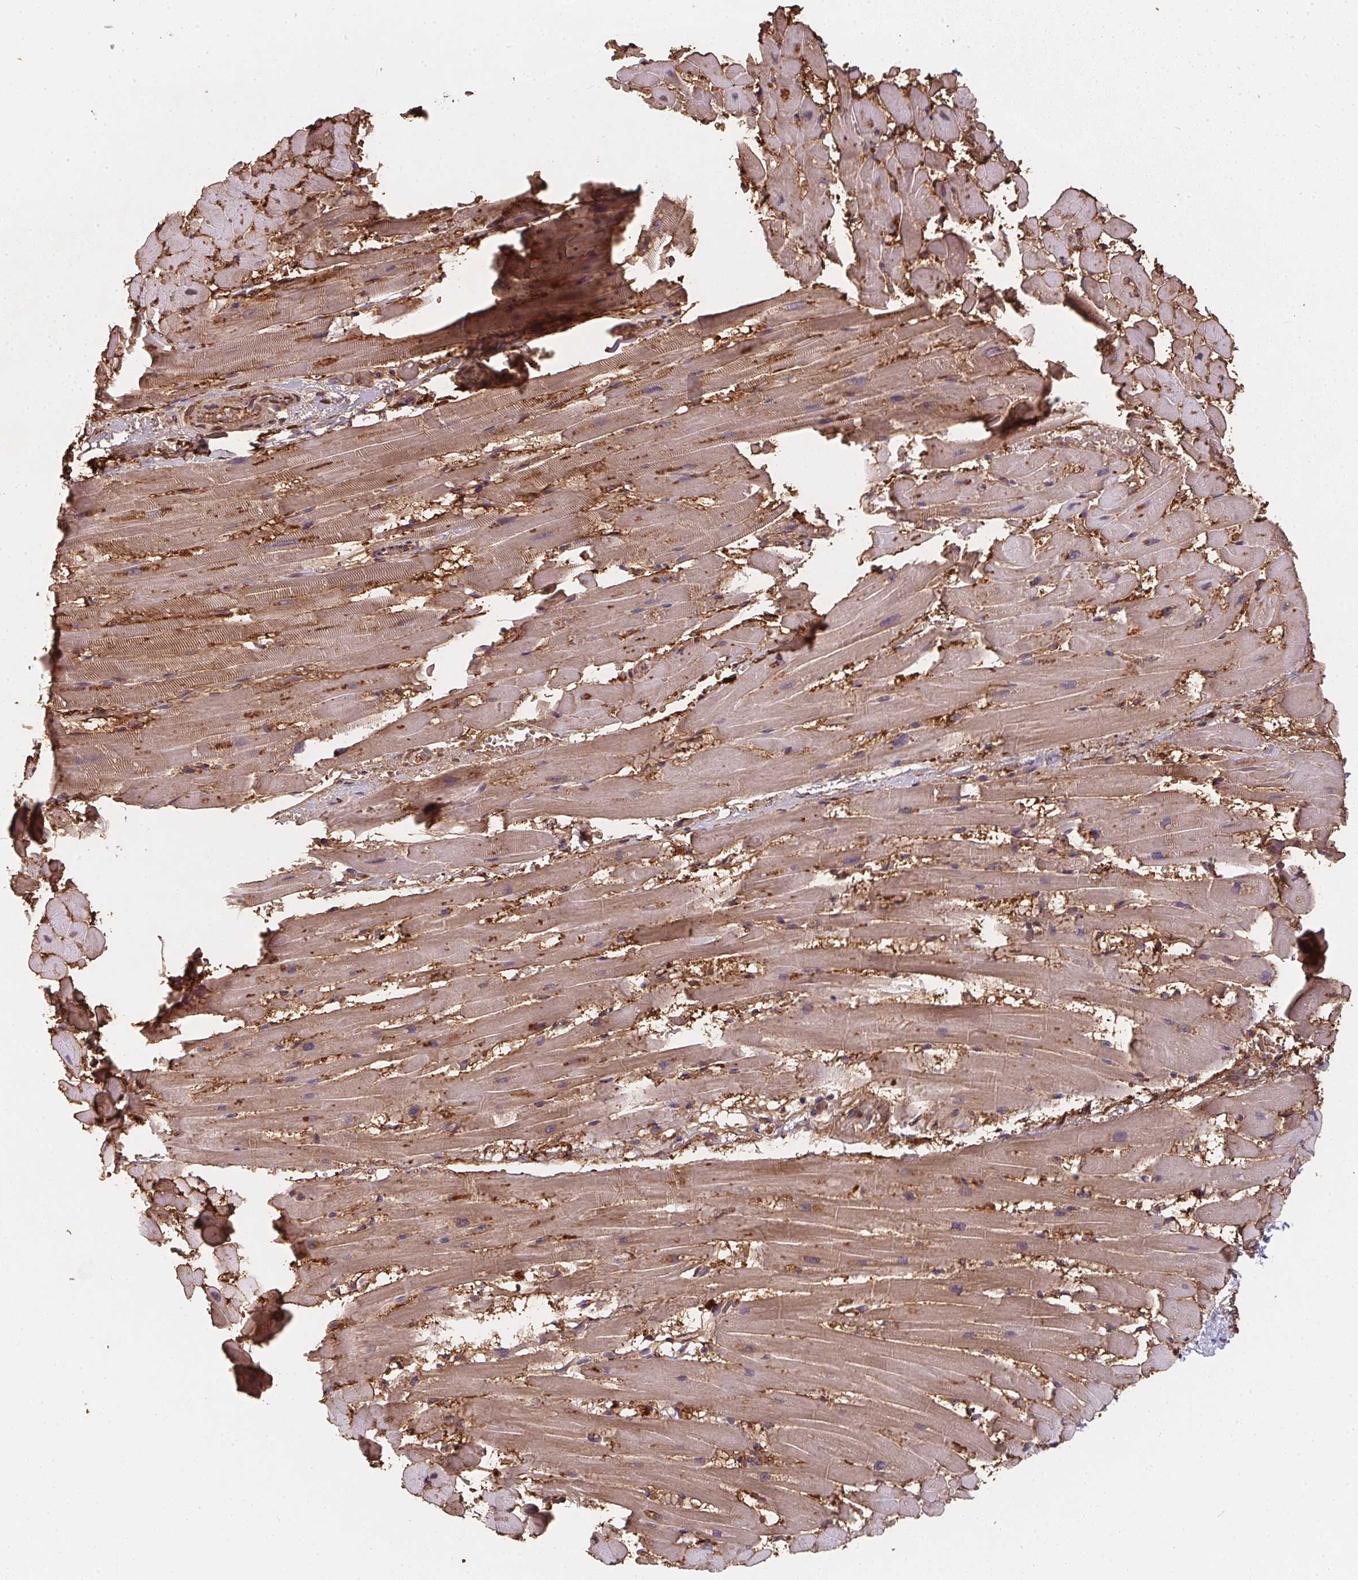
{"staining": {"intensity": "moderate", "quantity": "25%-75%", "location": "cytoplasmic/membranous"}, "tissue": "heart muscle", "cell_type": "Cardiomyocytes", "image_type": "normal", "snomed": [{"axis": "morphology", "description": "Normal tissue, NOS"}, {"axis": "topography", "description": "Heart"}], "caption": "IHC micrograph of benign heart muscle stained for a protein (brown), which exhibits medium levels of moderate cytoplasmic/membranous positivity in approximately 25%-75% of cardiomyocytes.", "gene": "TBKBP1", "patient": {"sex": "male", "age": 37}}